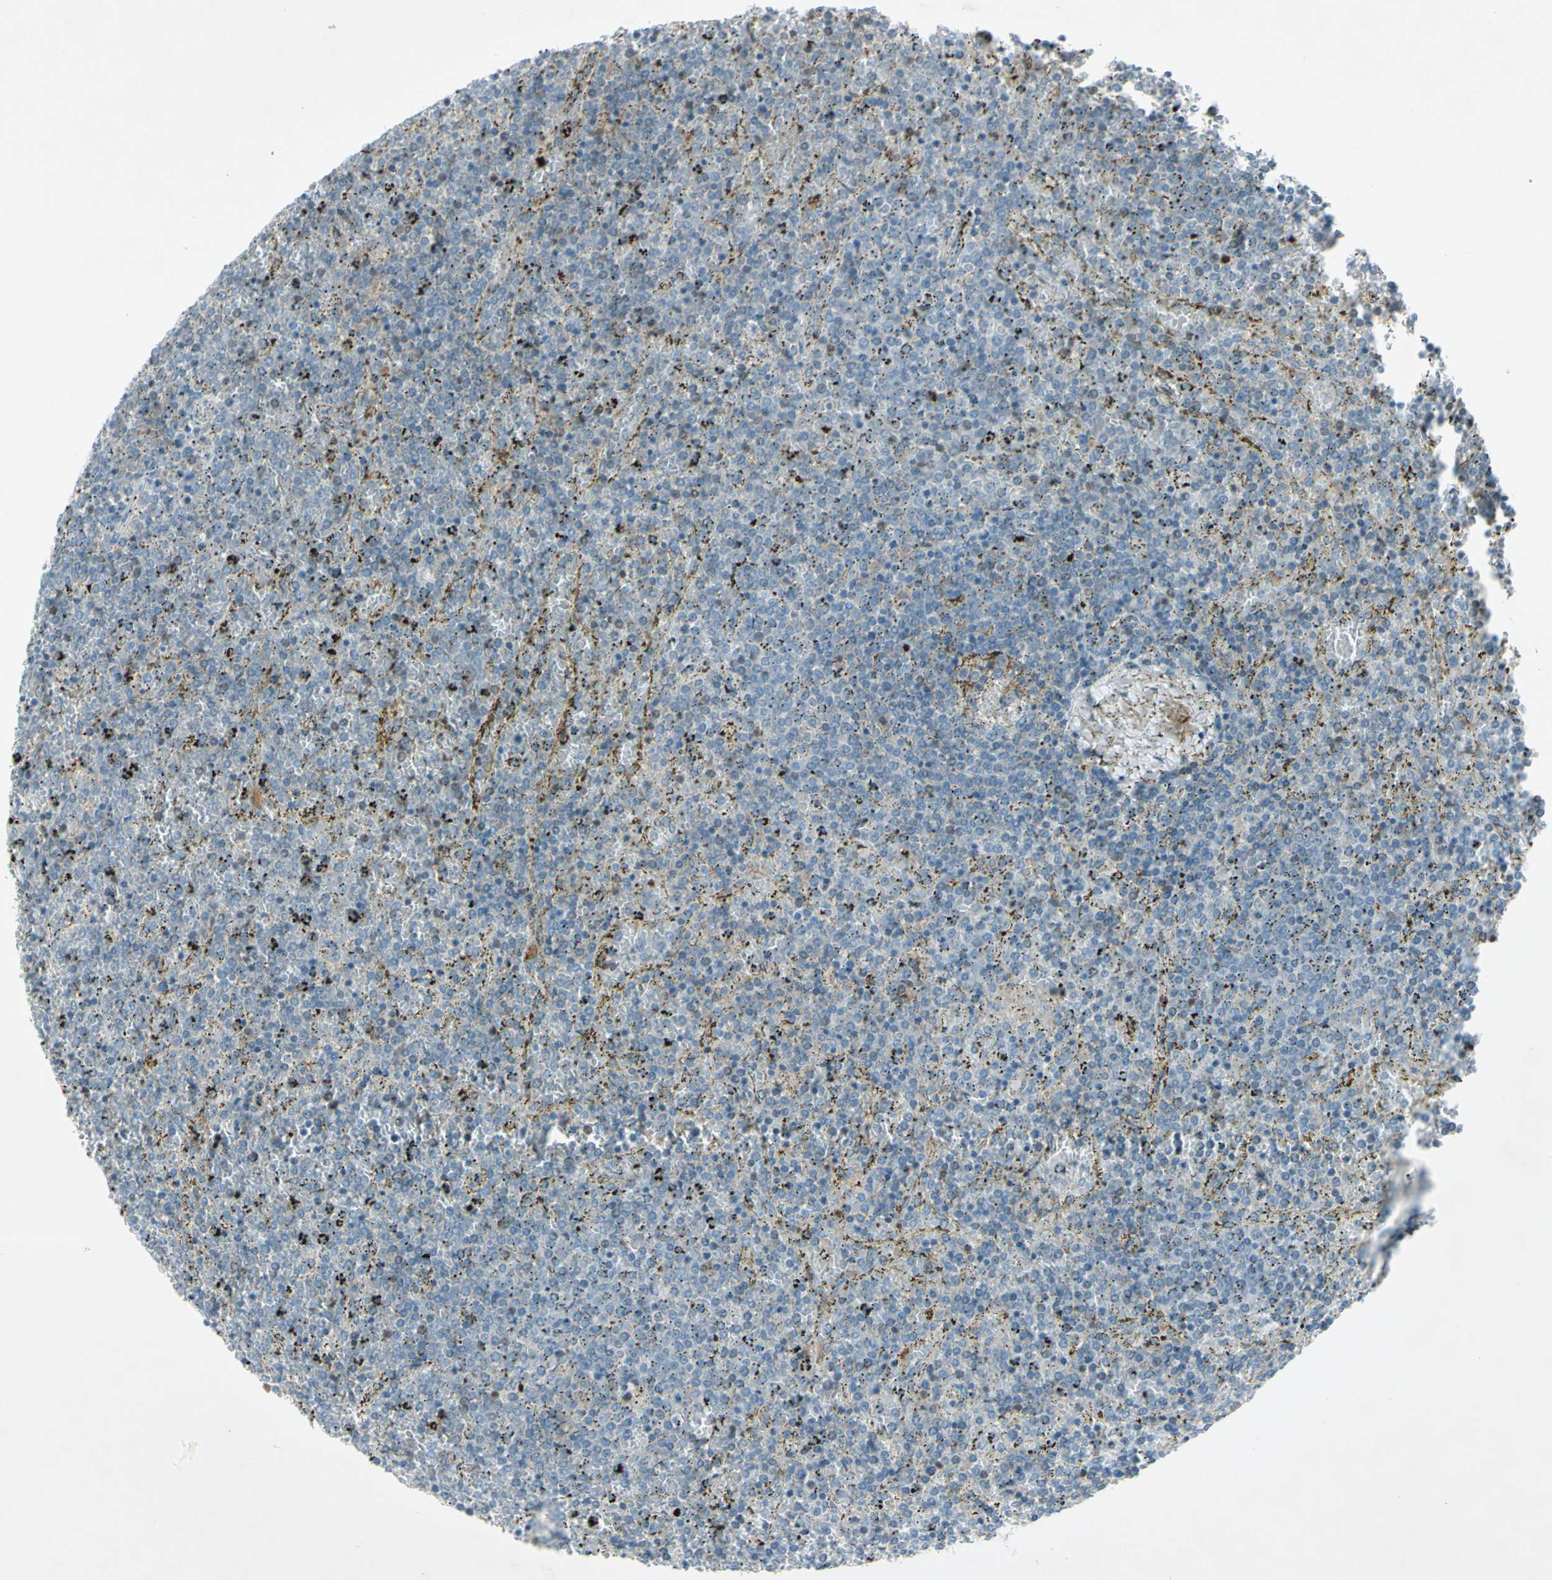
{"staining": {"intensity": "negative", "quantity": "none", "location": "none"}, "tissue": "lymphoma", "cell_type": "Tumor cells", "image_type": "cancer", "snomed": [{"axis": "morphology", "description": "Malignant lymphoma, non-Hodgkin's type, Low grade"}, {"axis": "topography", "description": "Spleen"}], "caption": "Image shows no protein expression in tumor cells of lymphoma tissue.", "gene": "C1orf159", "patient": {"sex": "female", "age": 77}}